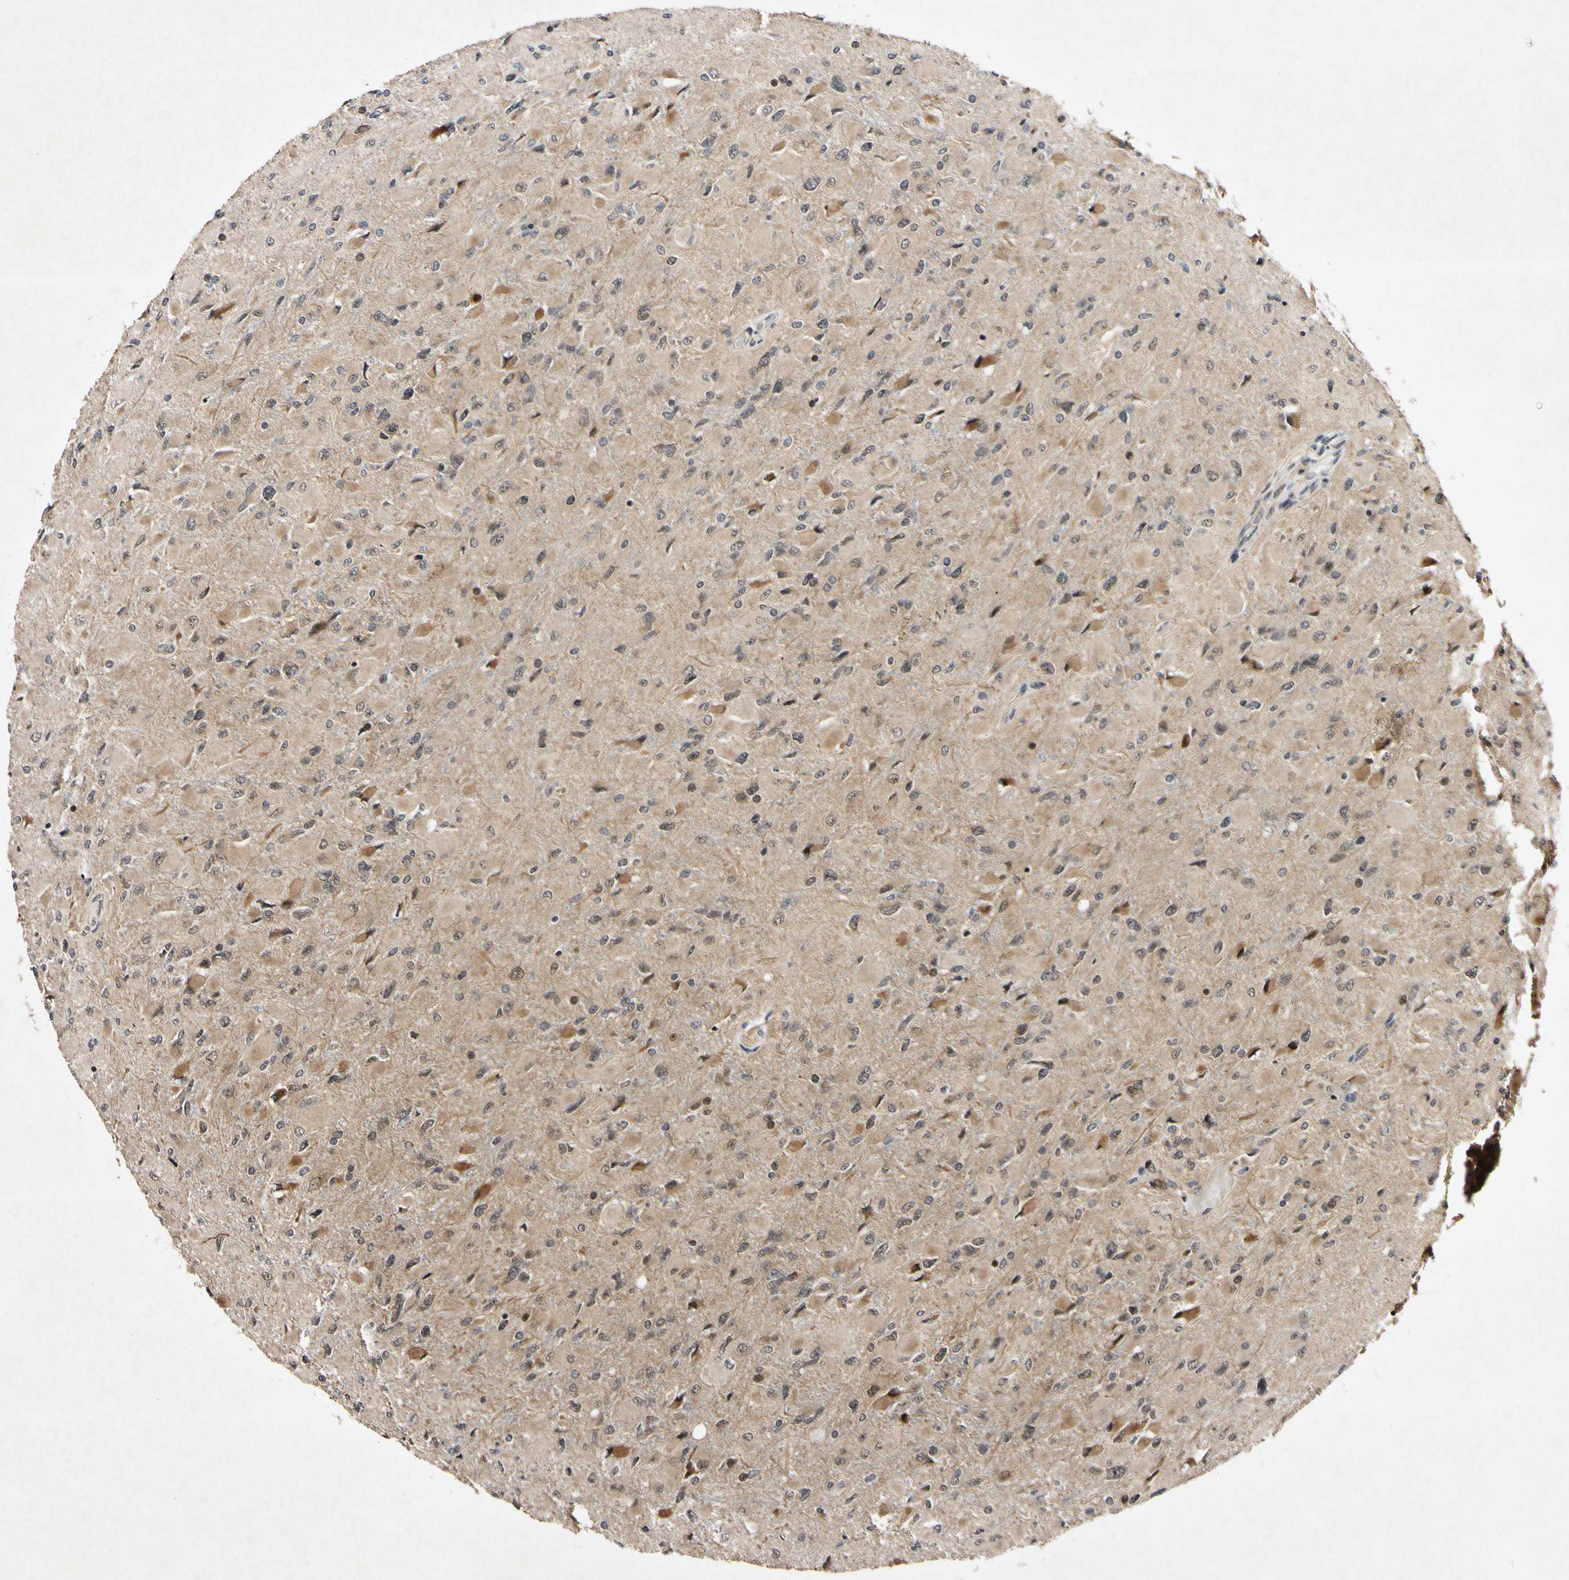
{"staining": {"intensity": "weak", "quantity": ">75%", "location": "cytoplasmic/membranous"}, "tissue": "glioma", "cell_type": "Tumor cells", "image_type": "cancer", "snomed": [{"axis": "morphology", "description": "Glioma, malignant, High grade"}, {"axis": "topography", "description": "Cerebral cortex"}], "caption": "About >75% of tumor cells in human glioma display weak cytoplasmic/membranous protein expression as visualized by brown immunohistochemical staining.", "gene": "CSNK1E", "patient": {"sex": "female", "age": 36}}